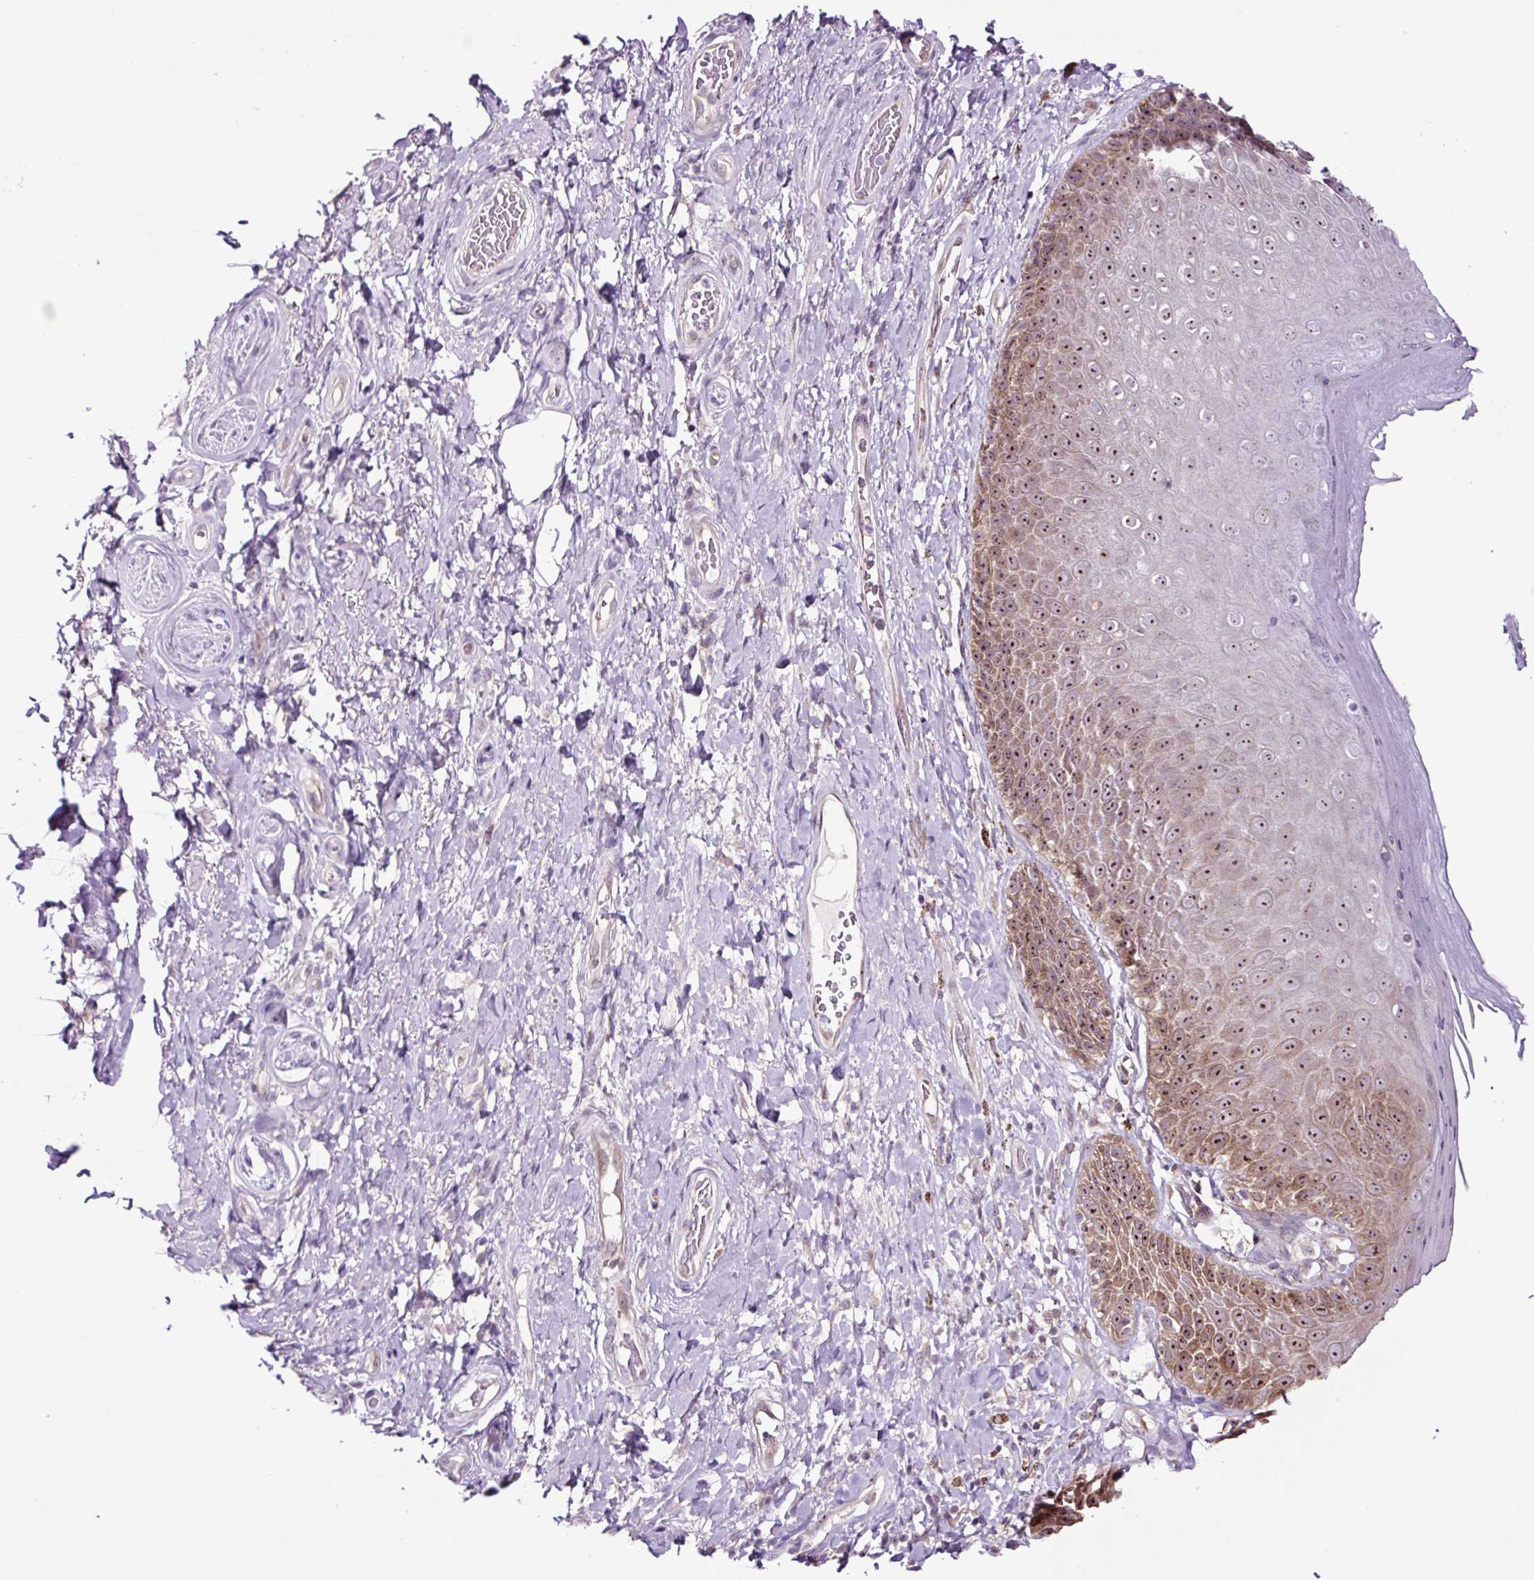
{"staining": {"intensity": "moderate", "quantity": "25%-75%", "location": "cytoplasmic/membranous,nuclear"}, "tissue": "skin", "cell_type": "Epidermal cells", "image_type": "normal", "snomed": [{"axis": "morphology", "description": "Normal tissue, NOS"}, {"axis": "topography", "description": "Anal"}, {"axis": "topography", "description": "Peripheral nerve tissue"}], "caption": "DAB immunohistochemical staining of normal skin shows moderate cytoplasmic/membranous,nuclear protein staining in about 25%-75% of epidermal cells.", "gene": "NOM1", "patient": {"sex": "male", "age": 53}}